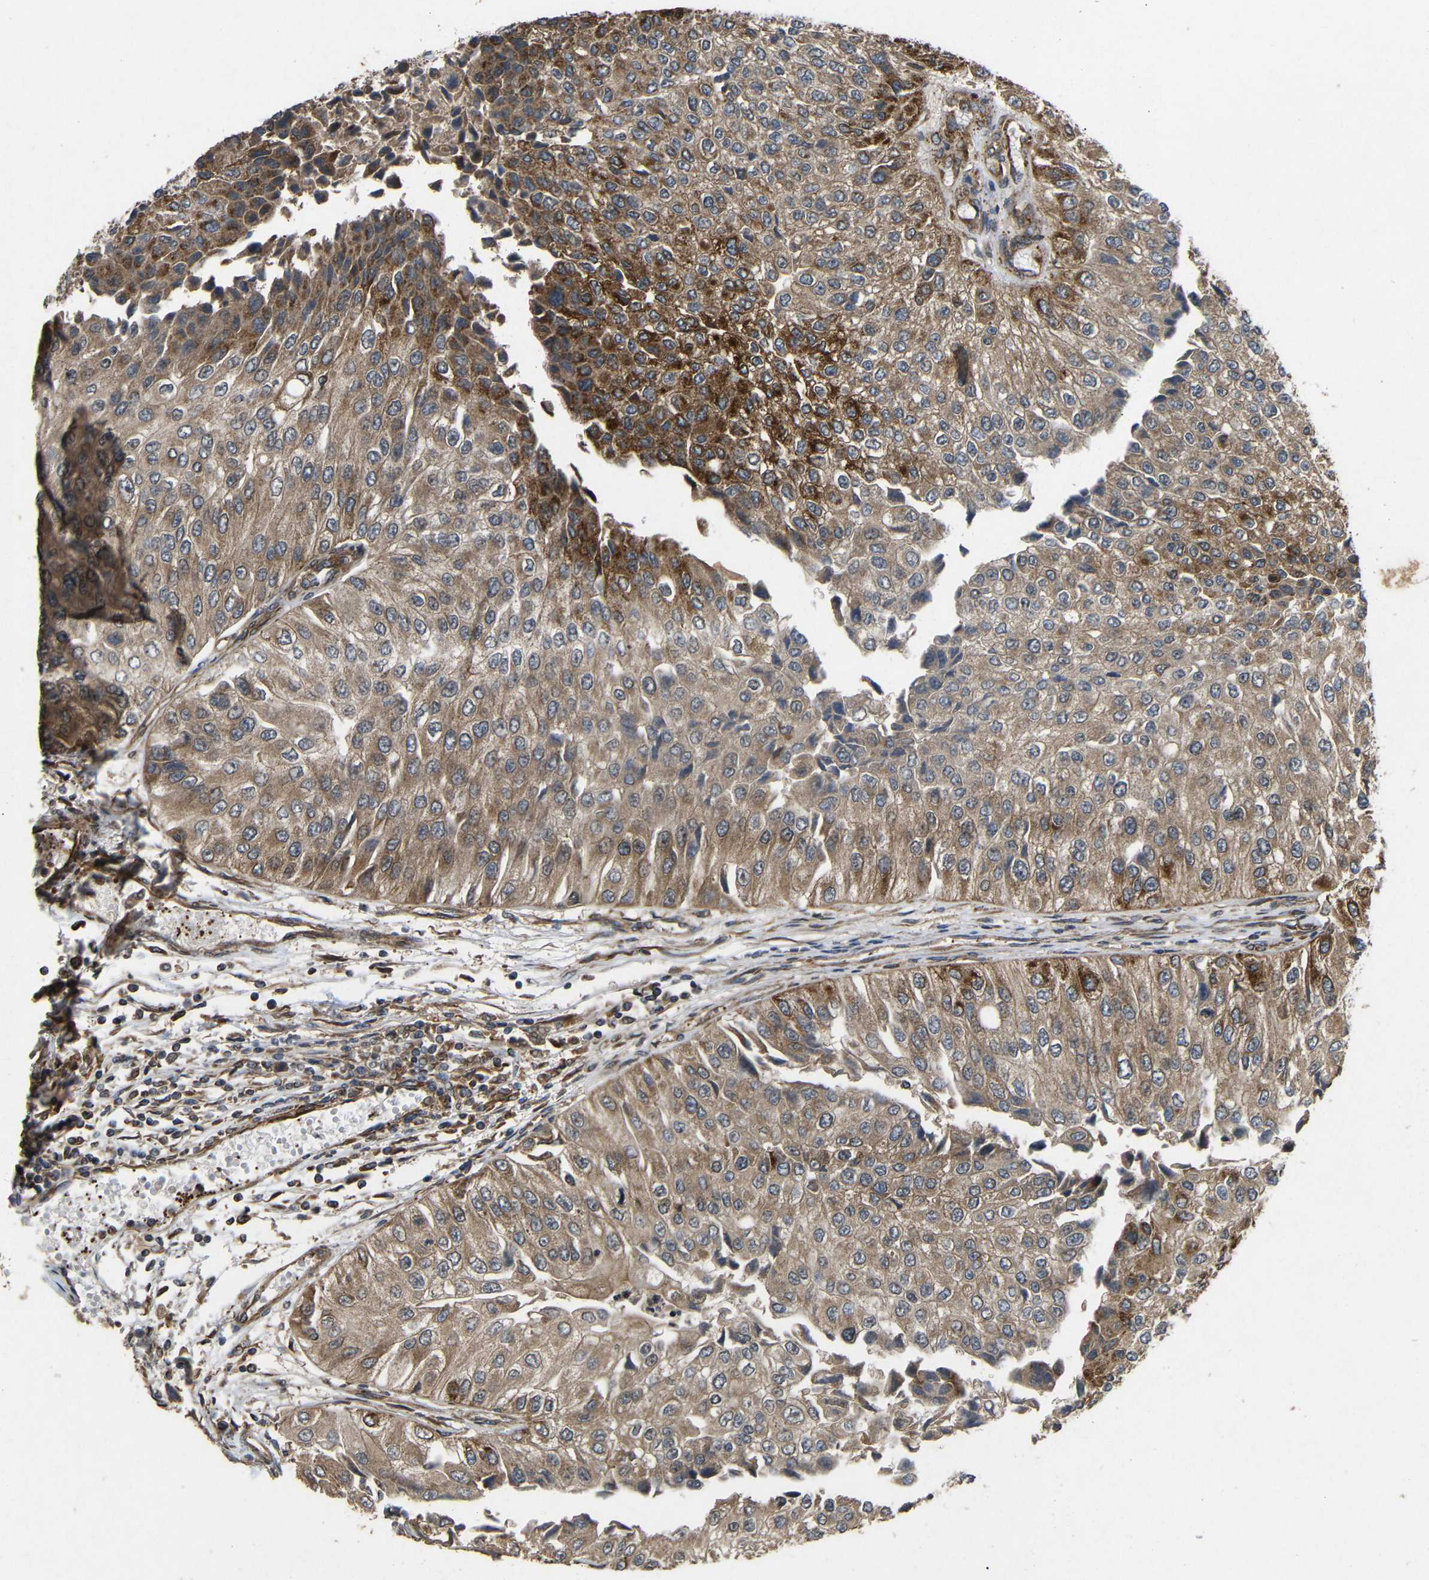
{"staining": {"intensity": "moderate", "quantity": ">75%", "location": "cytoplasmic/membranous"}, "tissue": "urothelial cancer", "cell_type": "Tumor cells", "image_type": "cancer", "snomed": [{"axis": "morphology", "description": "Urothelial carcinoma, High grade"}, {"axis": "topography", "description": "Kidney"}, {"axis": "topography", "description": "Urinary bladder"}], "caption": "High-grade urothelial carcinoma stained for a protein reveals moderate cytoplasmic/membranous positivity in tumor cells.", "gene": "EIF2S1", "patient": {"sex": "male", "age": 77}}